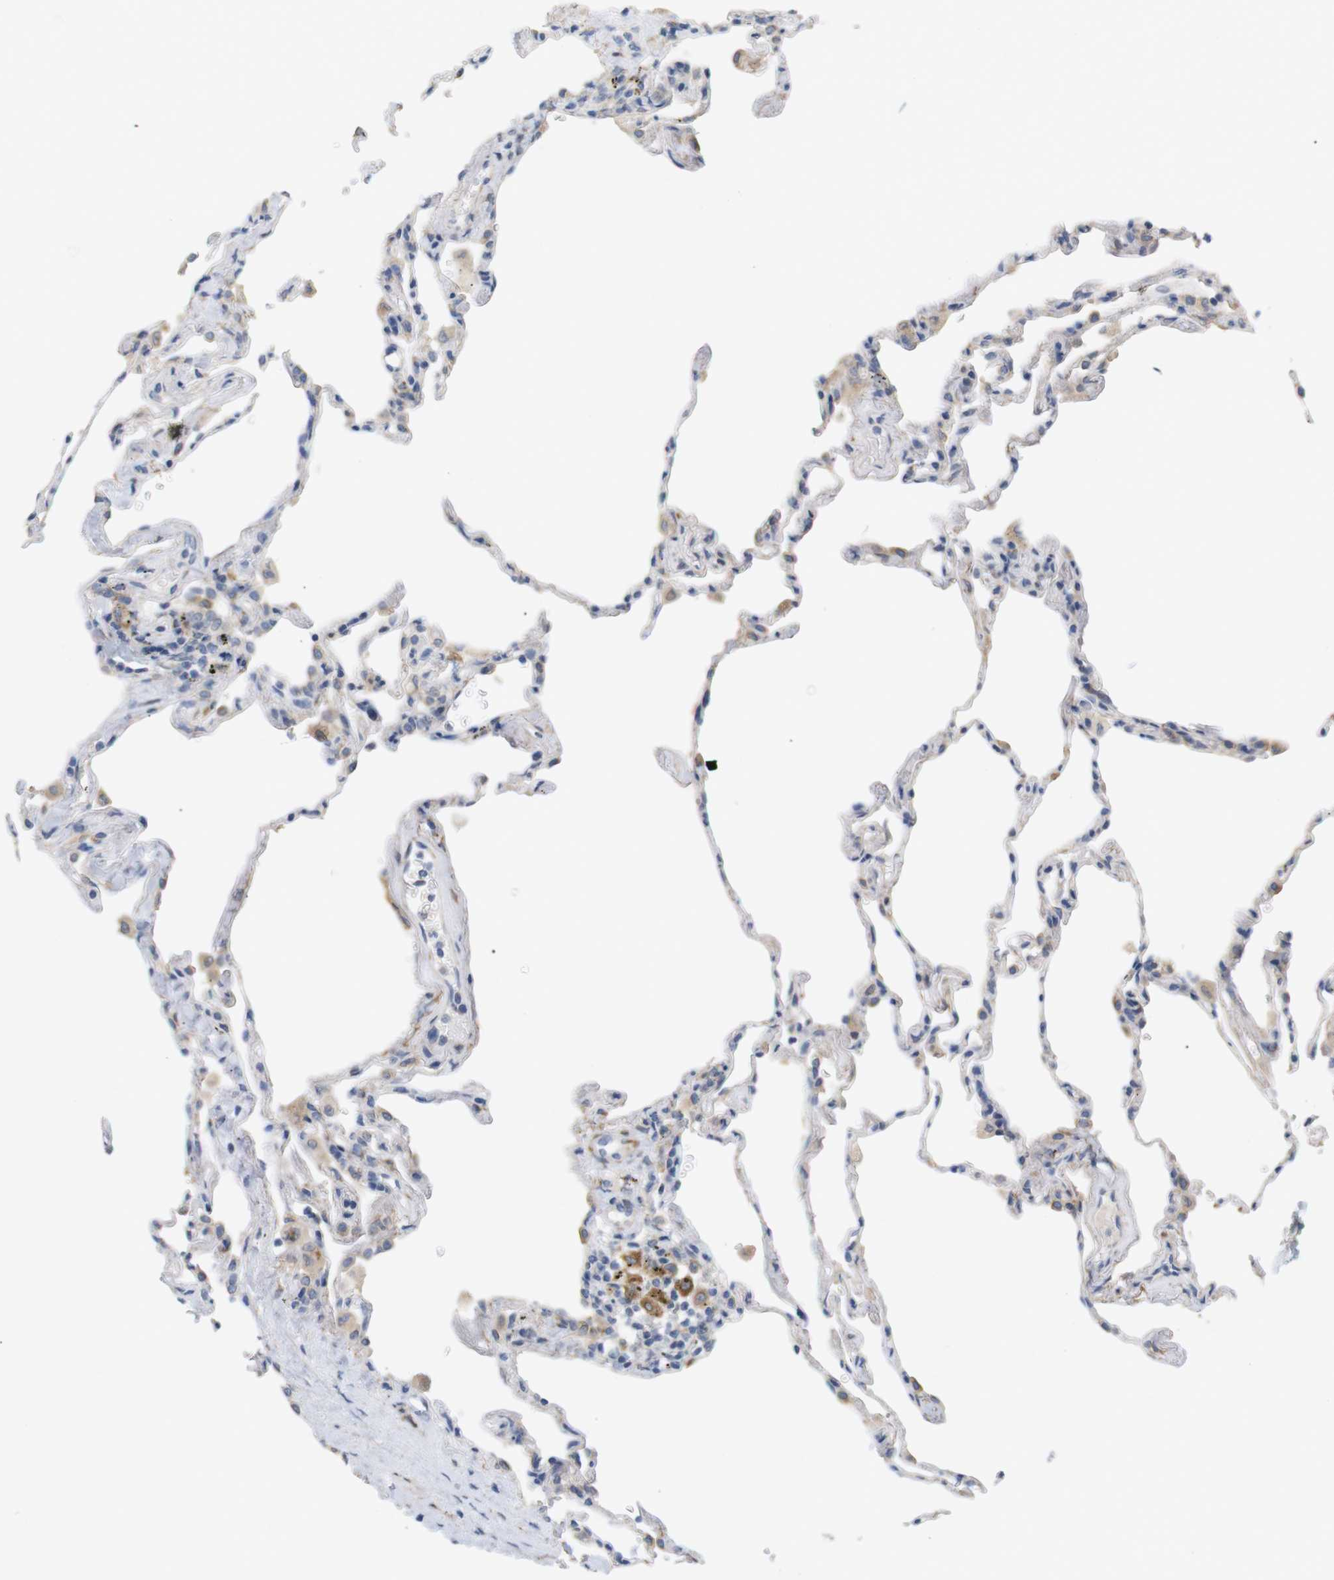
{"staining": {"intensity": "weak", "quantity": "<25%", "location": "cytoplasmic/membranous"}, "tissue": "lung", "cell_type": "Alveolar cells", "image_type": "normal", "snomed": [{"axis": "morphology", "description": "Normal tissue, NOS"}, {"axis": "topography", "description": "Lung"}], "caption": "The immunohistochemistry histopathology image has no significant staining in alveolar cells of lung. The staining is performed using DAB (3,3'-diaminobenzidine) brown chromogen with nuclei counter-stained in using hematoxylin.", "gene": "ITPR1", "patient": {"sex": "male", "age": 59}}